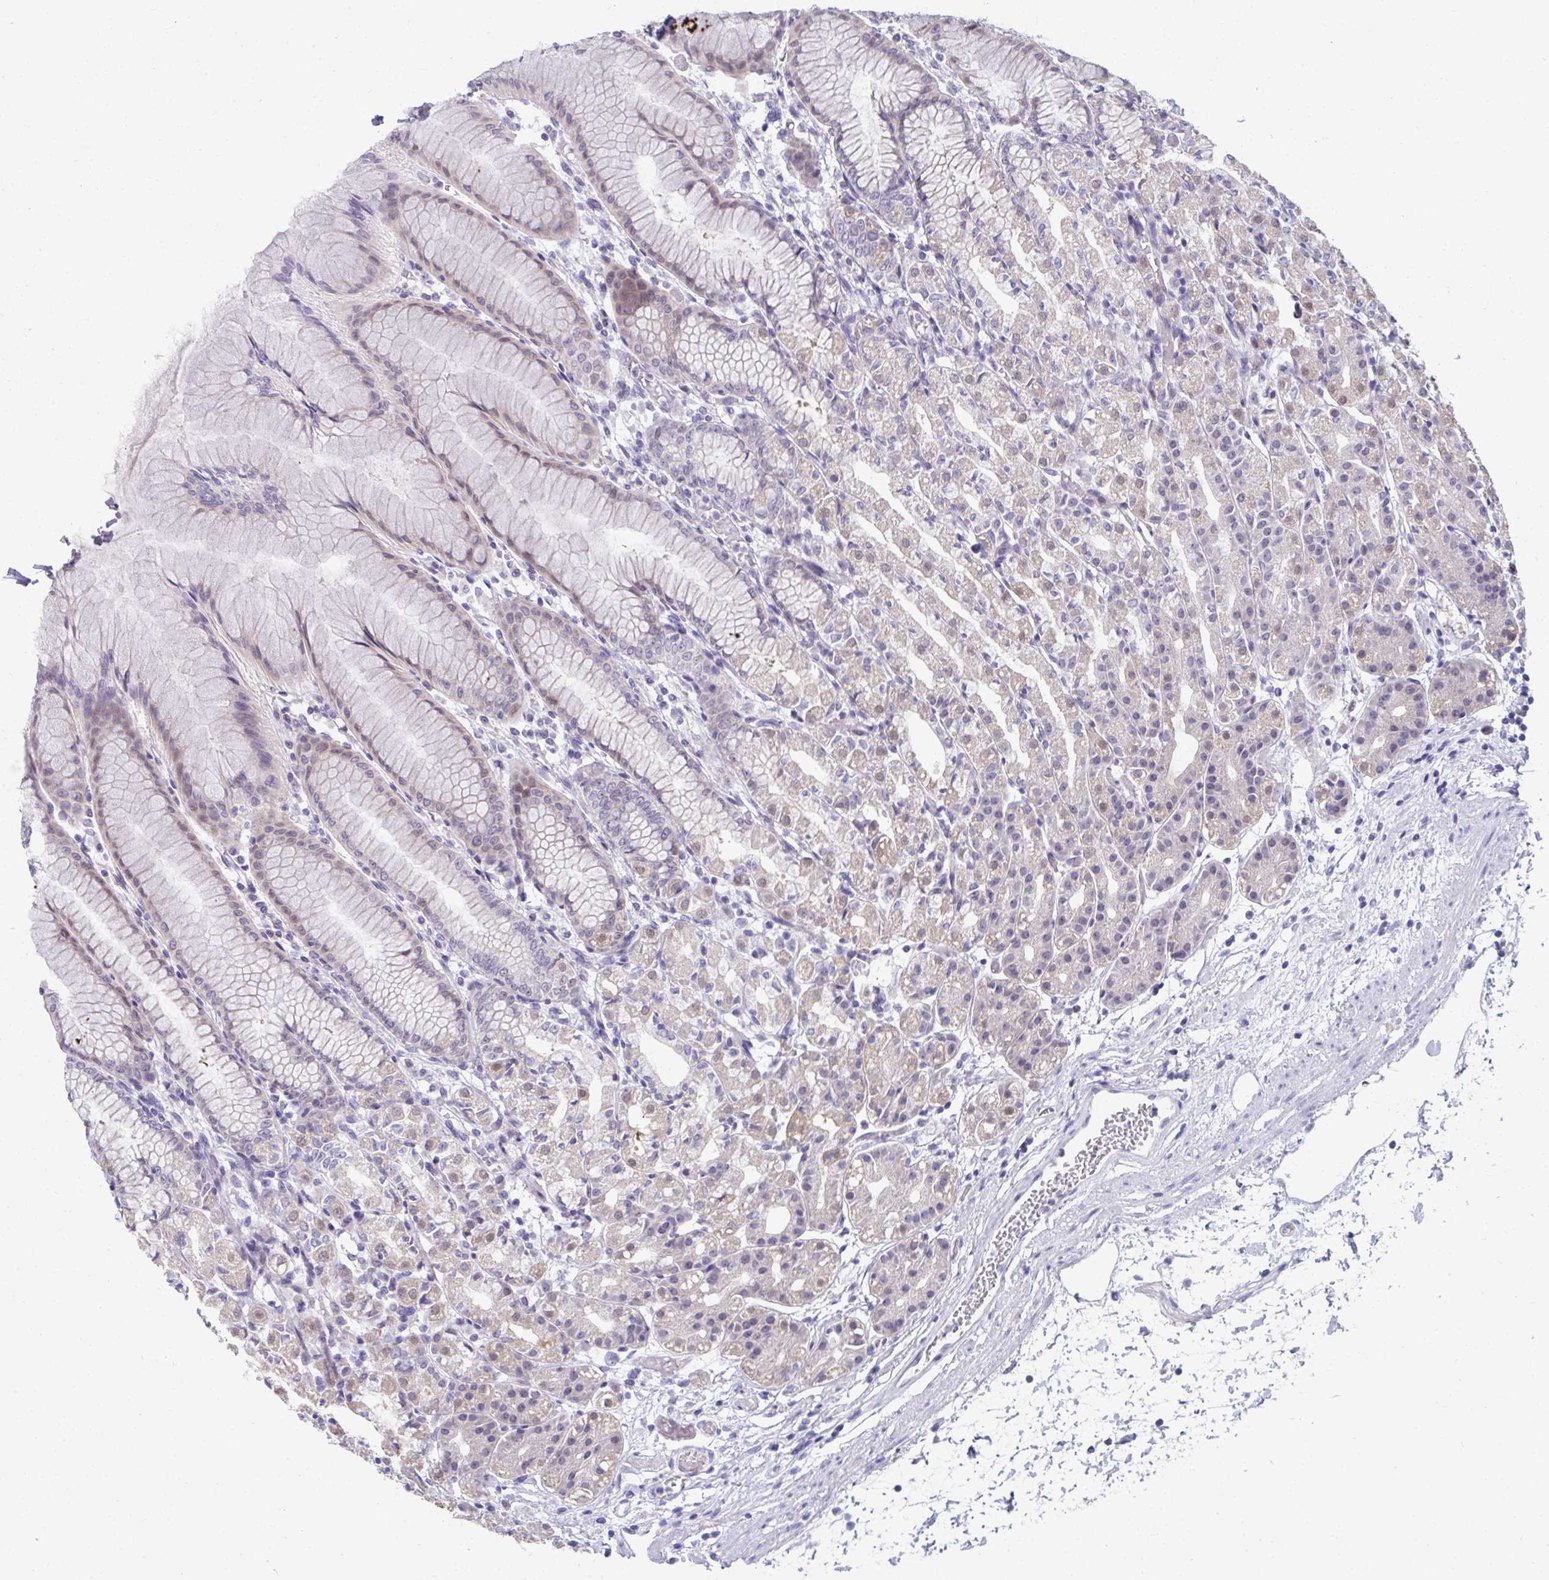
{"staining": {"intensity": "weak", "quantity": "<25%", "location": "cytoplasmic/membranous,nuclear"}, "tissue": "stomach", "cell_type": "Glandular cells", "image_type": "normal", "snomed": [{"axis": "morphology", "description": "Normal tissue, NOS"}, {"axis": "topography", "description": "Stomach"}], "caption": "Stomach was stained to show a protein in brown. There is no significant expression in glandular cells.", "gene": "MROH8", "patient": {"sex": "female", "age": 57}}